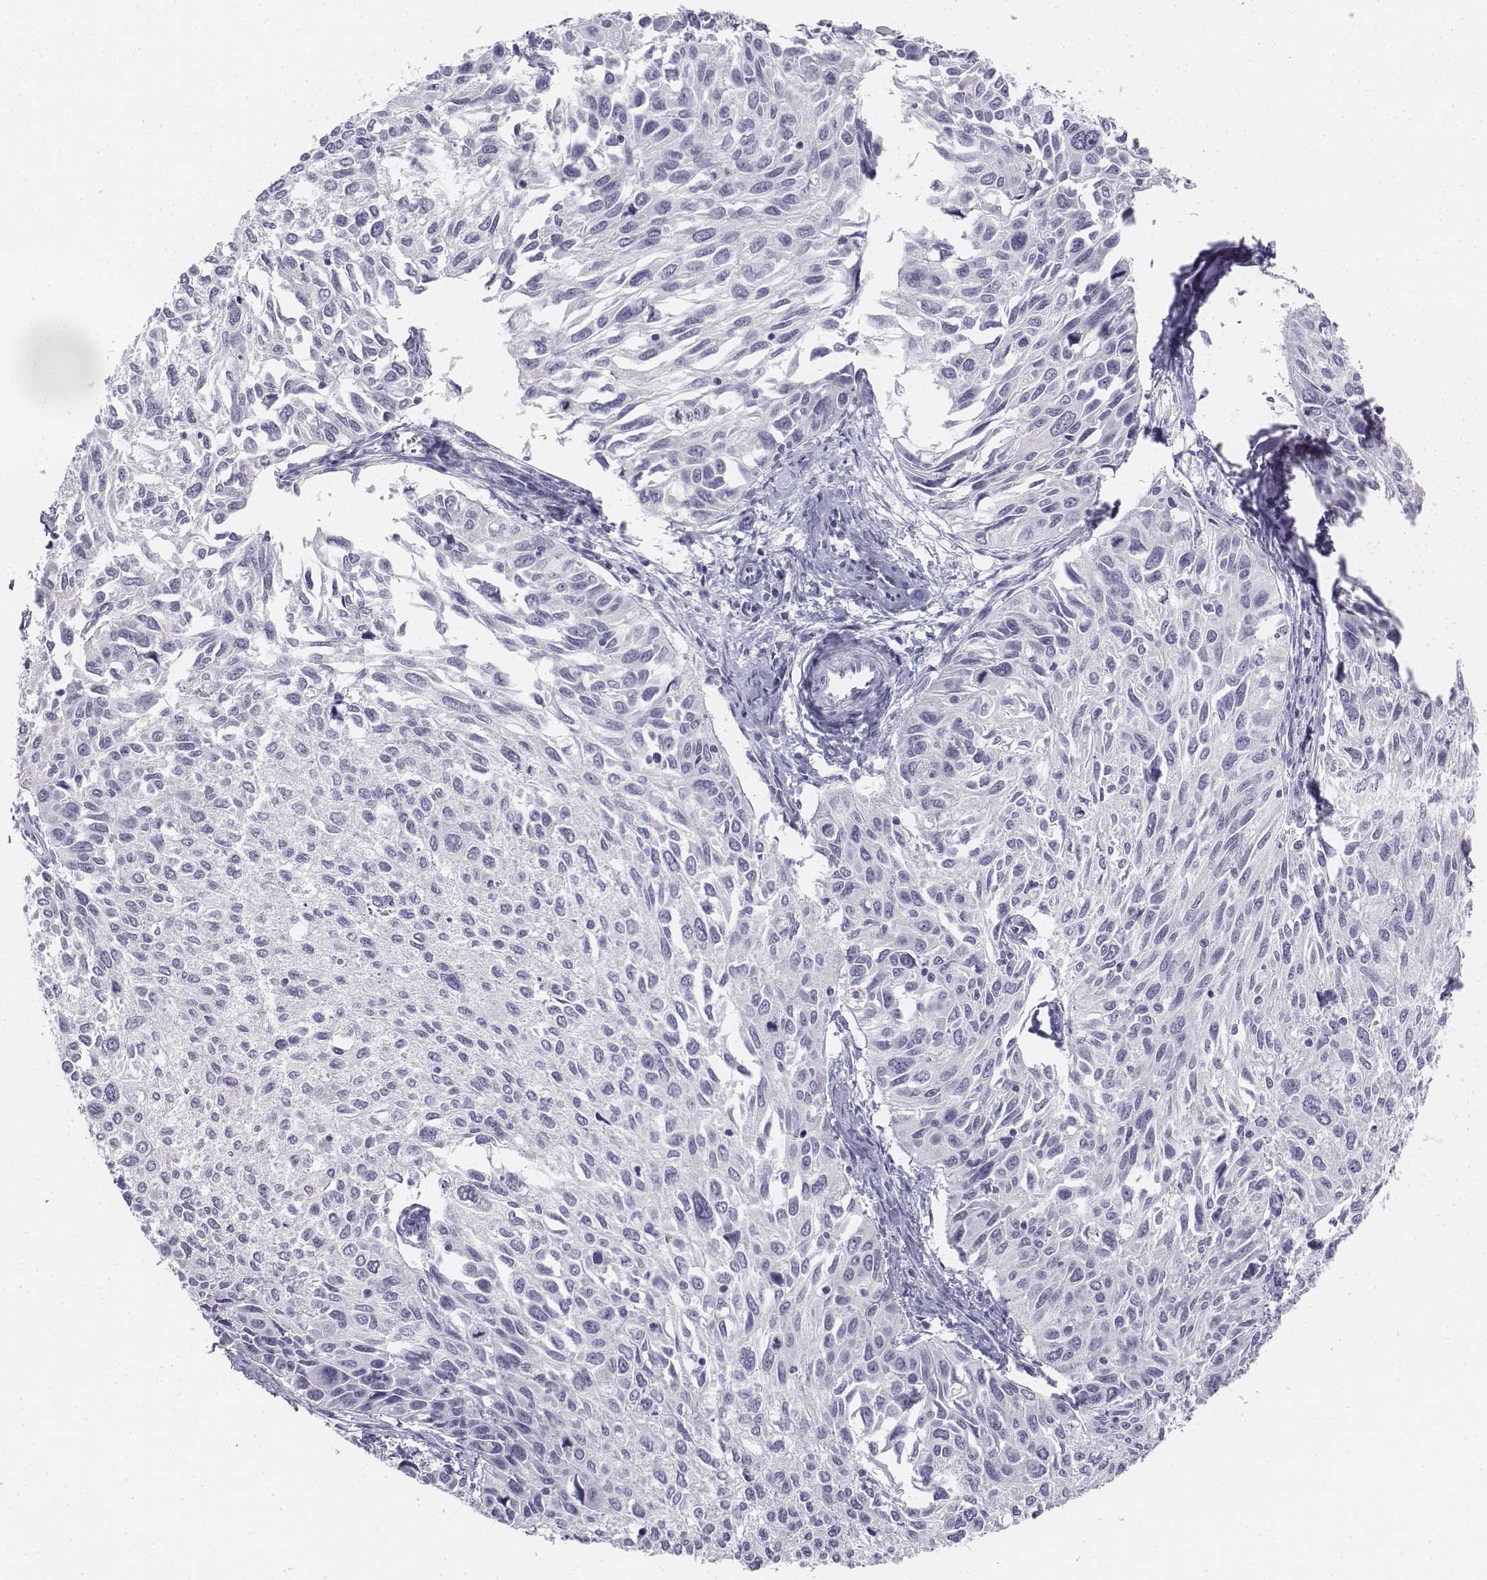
{"staining": {"intensity": "negative", "quantity": "none", "location": "none"}, "tissue": "cervical cancer", "cell_type": "Tumor cells", "image_type": "cancer", "snomed": [{"axis": "morphology", "description": "Squamous cell carcinoma, NOS"}, {"axis": "topography", "description": "Cervix"}], "caption": "Tumor cells are negative for brown protein staining in squamous cell carcinoma (cervical).", "gene": "UCN2", "patient": {"sex": "female", "age": 50}}